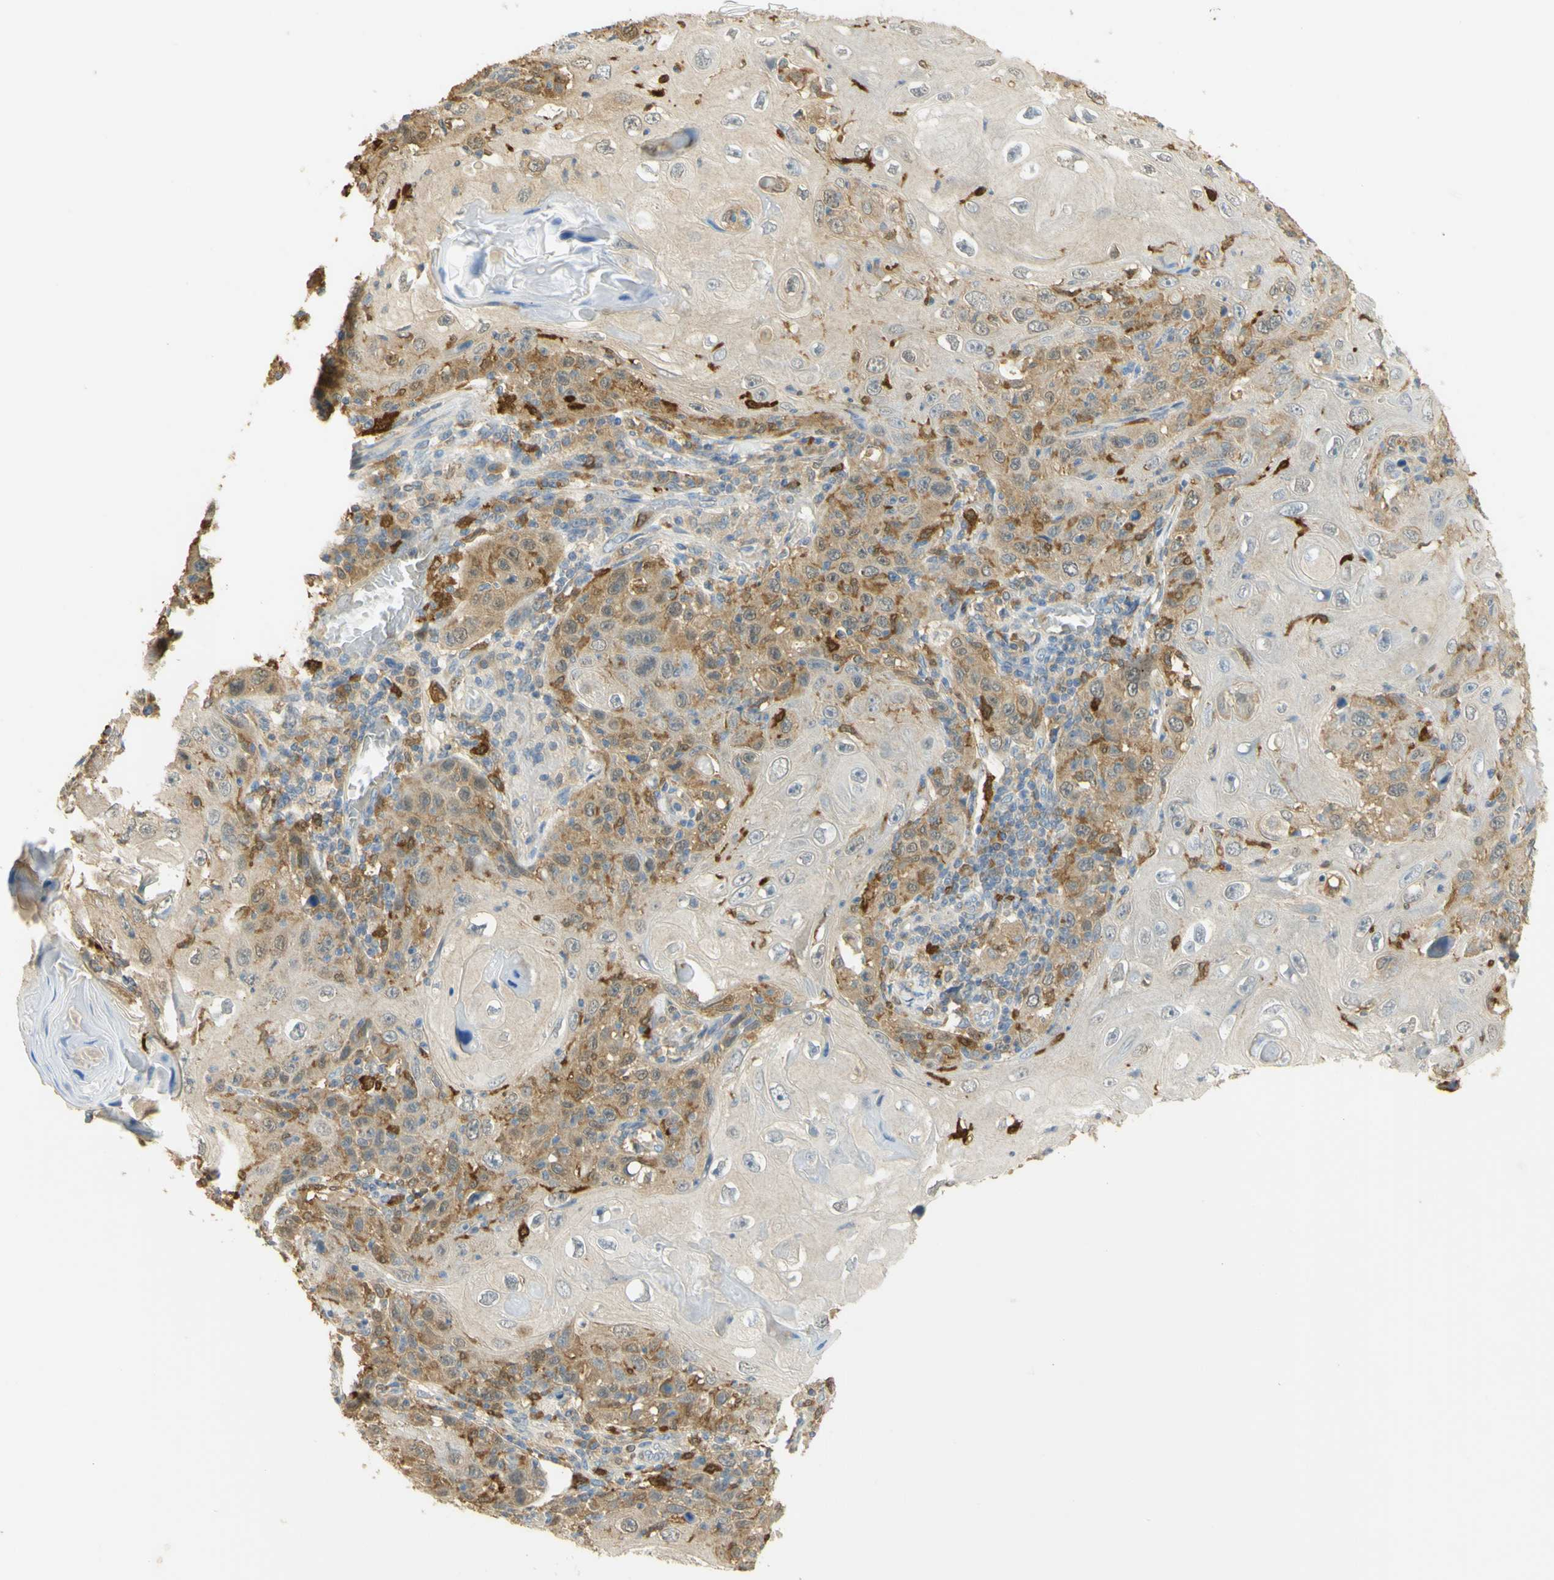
{"staining": {"intensity": "moderate", "quantity": "25%-75%", "location": "cytoplasmic/membranous"}, "tissue": "skin cancer", "cell_type": "Tumor cells", "image_type": "cancer", "snomed": [{"axis": "morphology", "description": "Squamous cell carcinoma, NOS"}, {"axis": "topography", "description": "Skin"}], "caption": "Tumor cells exhibit medium levels of moderate cytoplasmic/membranous staining in approximately 25%-75% of cells in human skin squamous cell carcinoma.", "gene": "PAK1", "patient": {"sex": "female", "age": 88}}